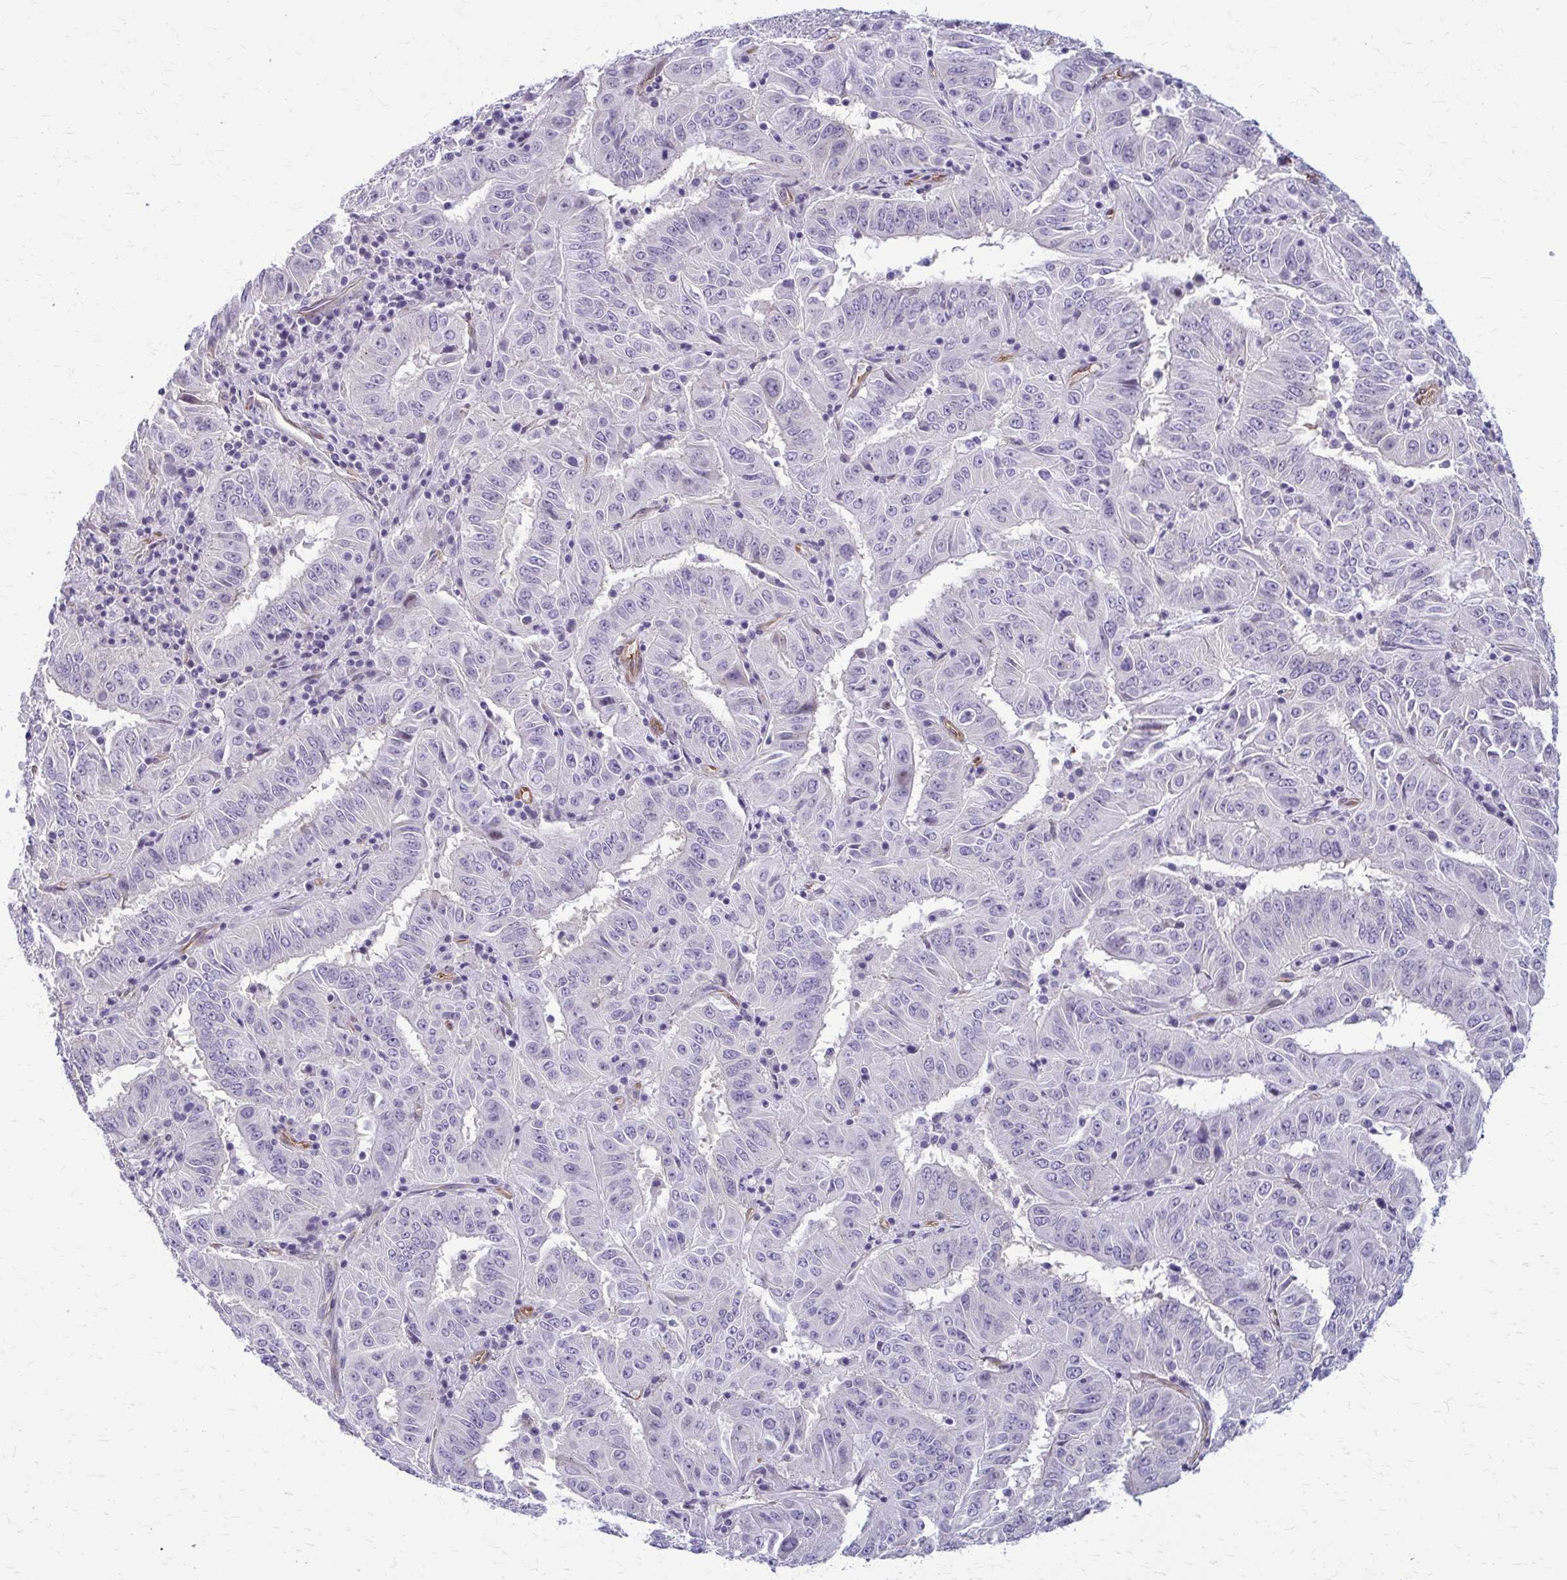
{"staining": {"intensity": "negative", "quantity": "none", "location": "none"}, "tissue": "pancreatic cancer", "cell_type": "Tumor cells", "image_type": "cancer", "snomed": [{"axis": "morphology", "description": "Adenocarcinoma, NOS"}, {"axis": "topography", "description": "Pancreas"}], "caption": "The immunohistochemistry photomicrograph has no significant staining in tumor cells of pancreatic adenocarcinoma tissue.", "gene": "DEPP1", "patient": {"sex": "male", "age": 63}}